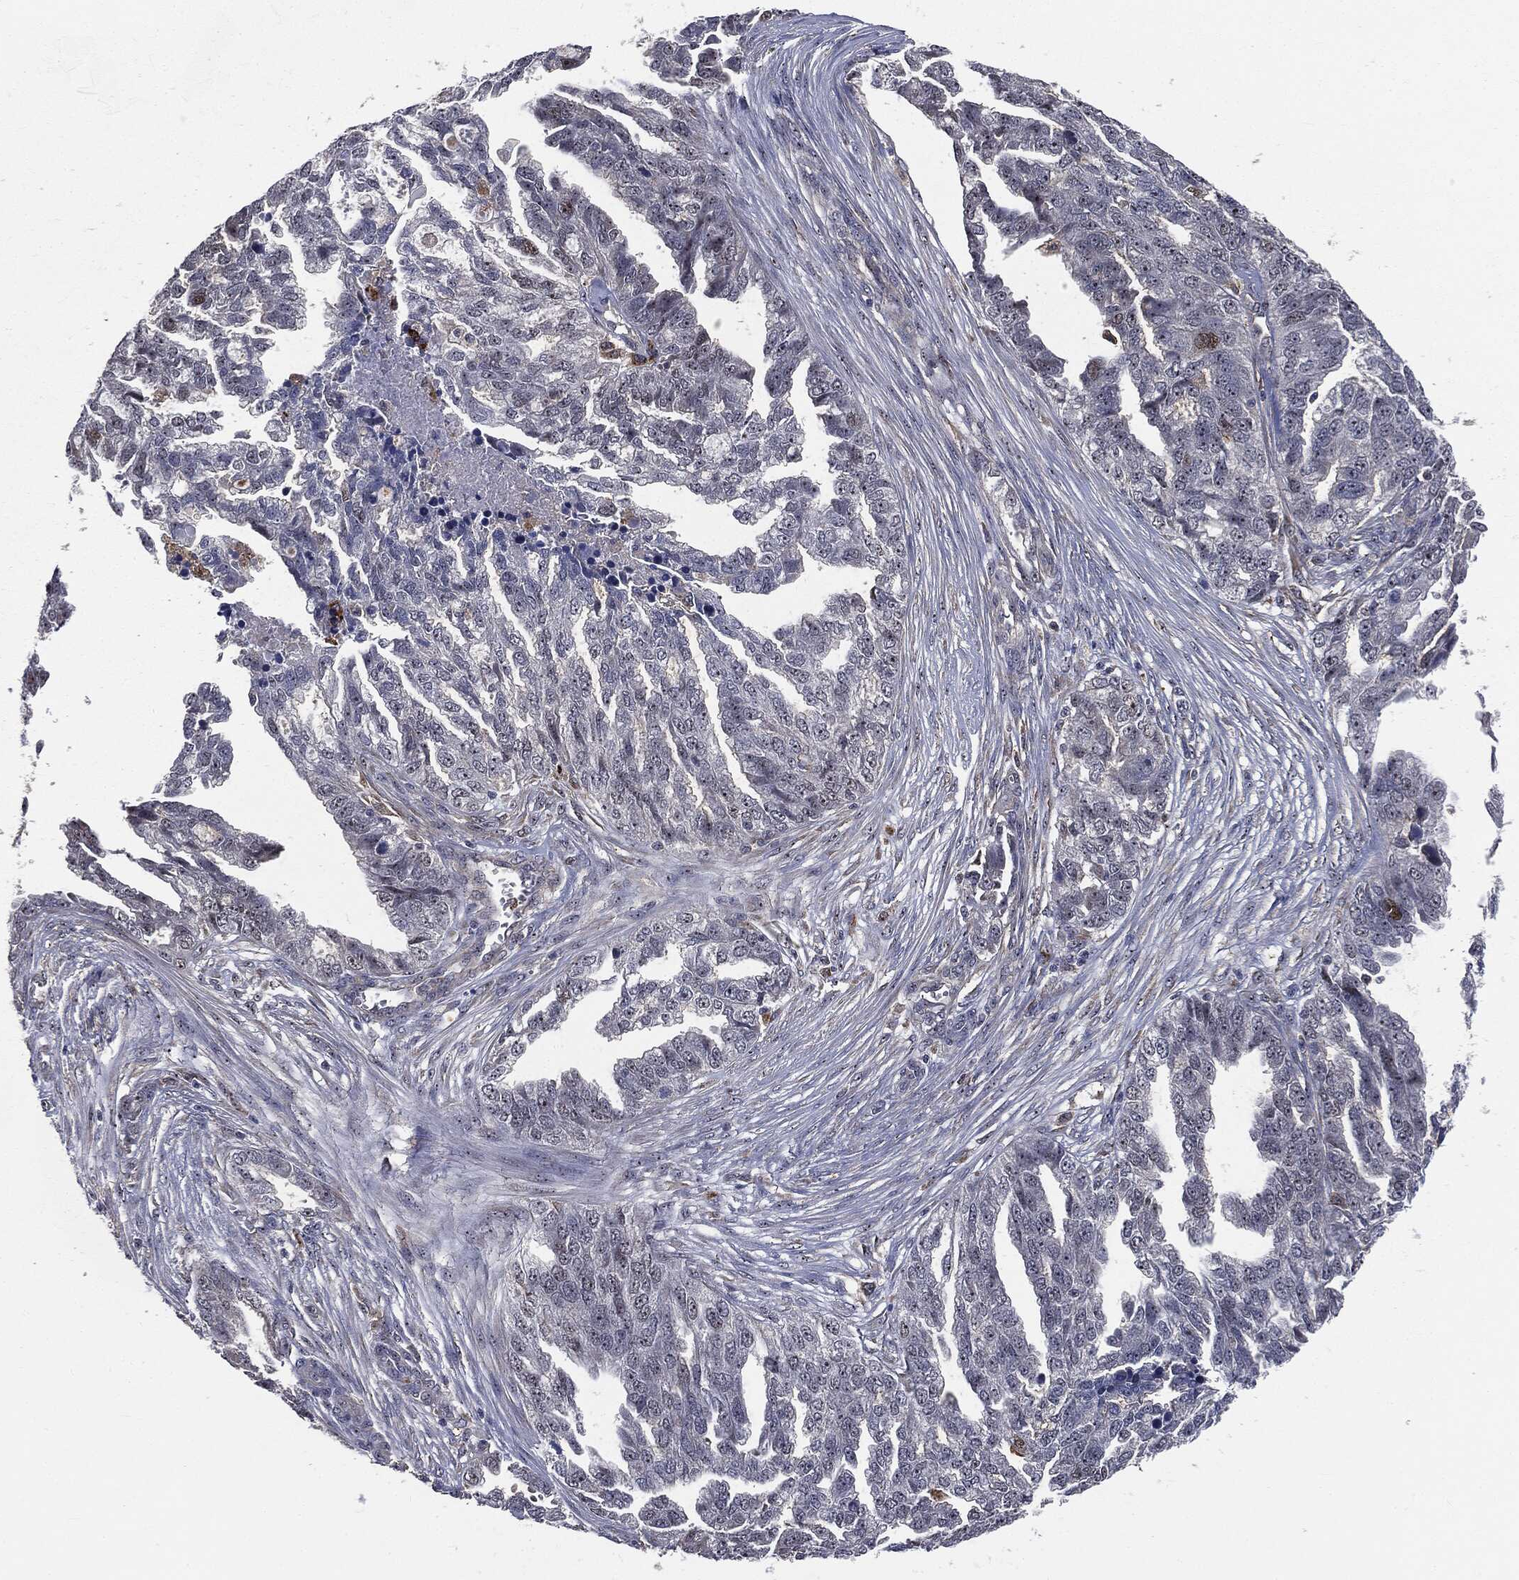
{"staining": {"intensity": "negative", "quantity": "none", "location": "none"}, "tissue": "ovarian cancer", "cell_type": "Tumor cells", "image_type": "cancer", "snomed": [{"axis": "morphology", "description": "Cystadenocarcinoma, serous, NOS"}, {"axis": "topography", "description": "Ovary"}], "caption": "Human ovarian cancer (serous cystadenocarcinoma) stained for a protein using immunohistochemistry (IHC) reveals no expression in tumor cells.", "gene": "TRMT1L", "patient": {"sex": "female", "age": 51}}